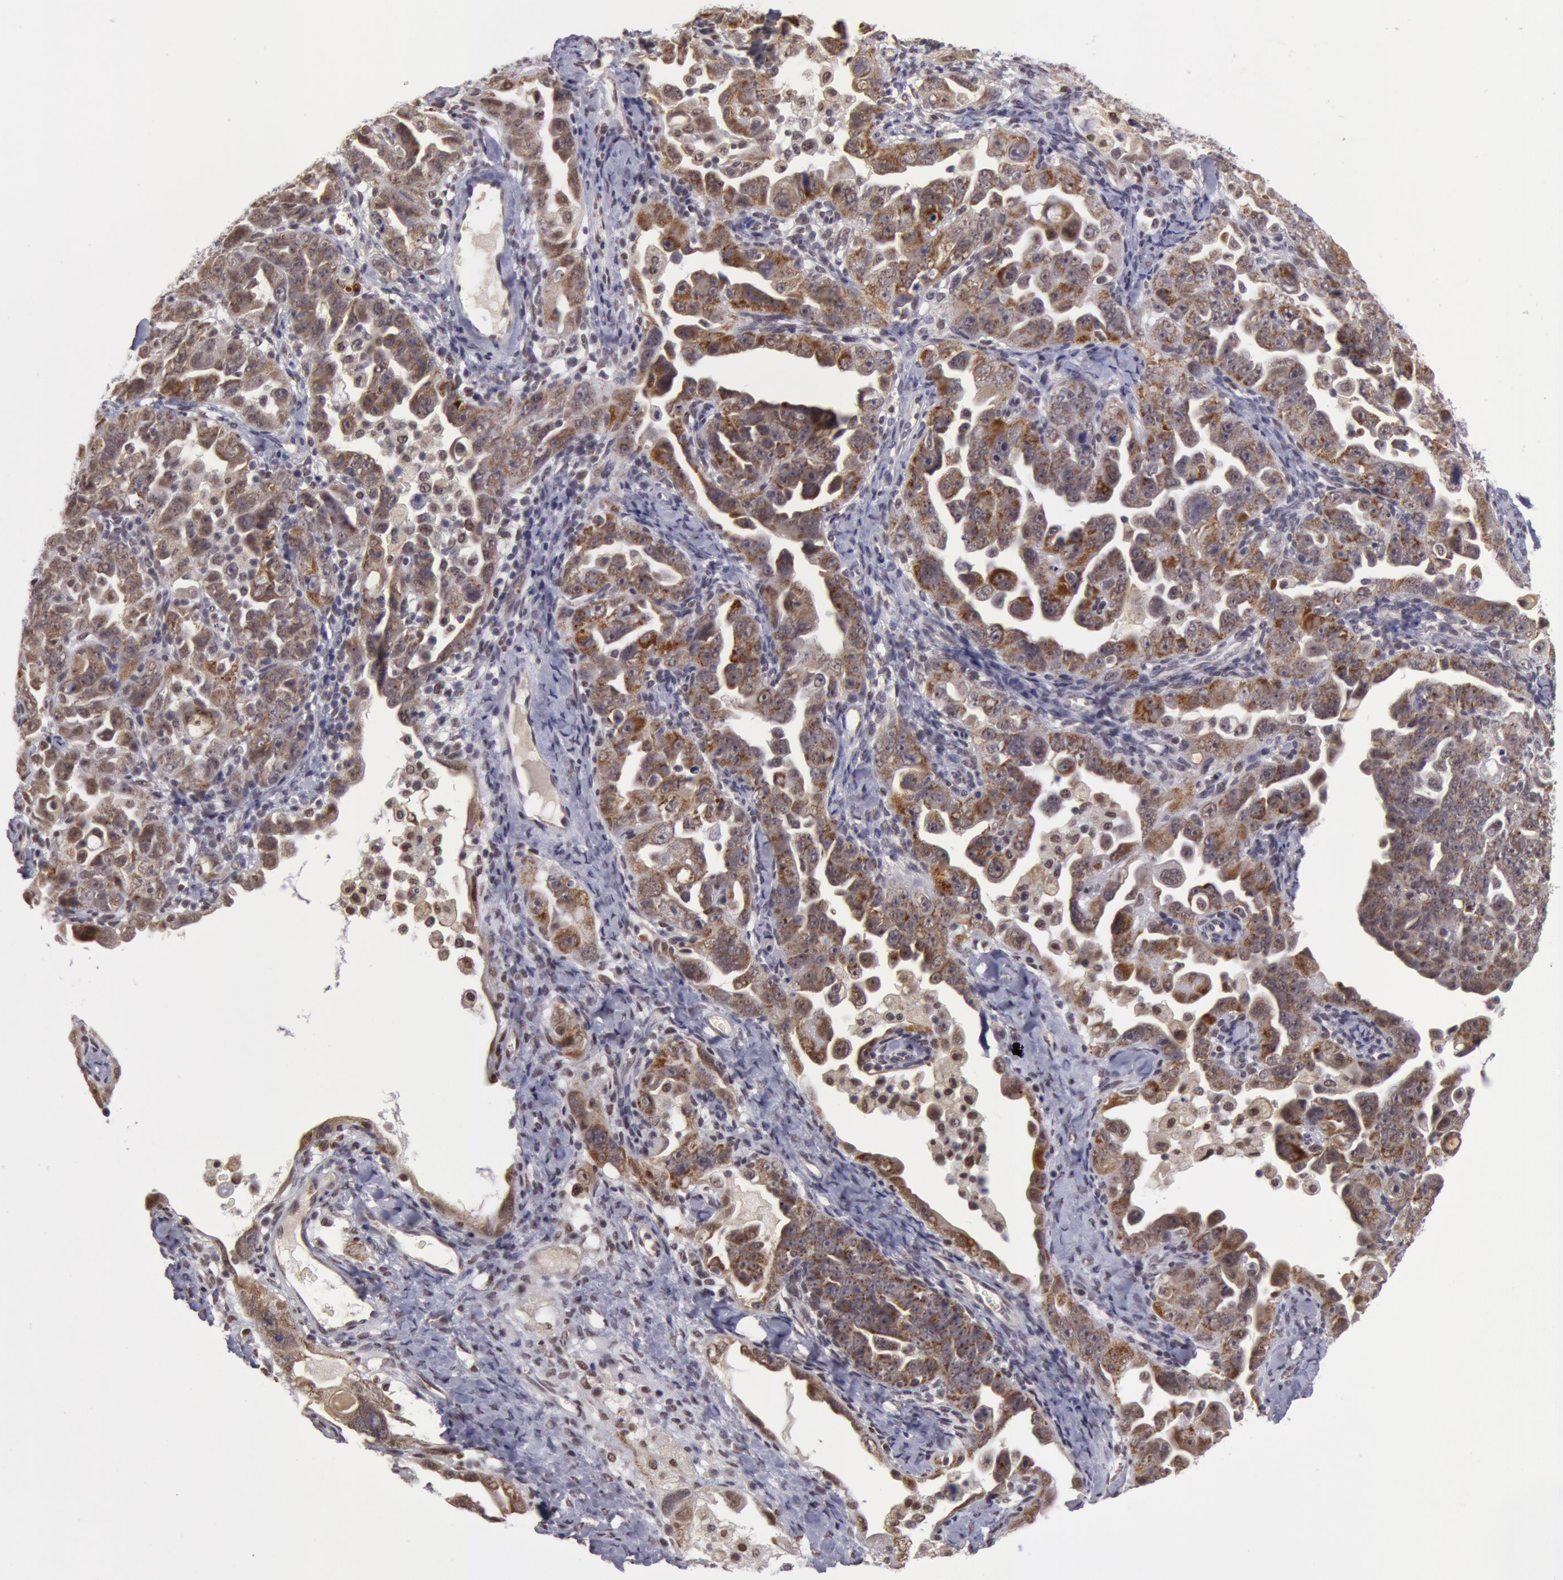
{"staining": {"intensity": "moderate", "quantity": ">75%", "location": "cytoplasmic/membranous"}, "tissue": "ovarian cancer", "cell_type": "Tumor cells", "image_type": "cancer", "snomed": [{"axis": "morphology", "description": "Cystadenocarcinoma, serous, NOS"}, {"axis": "topography", "description": "Ovary"}], "caption": "High-power microscopy captured an immunohistochemistry (IHC) image of serous cystadenocarcinoma (ovarian), revealing moderate cytoplasmic/membranous positivity in approximately >75% of tumor cells. Nuclei are stained in blue.", "gene": "VRTN", "patient": {"sex": "female", "age": 66}}